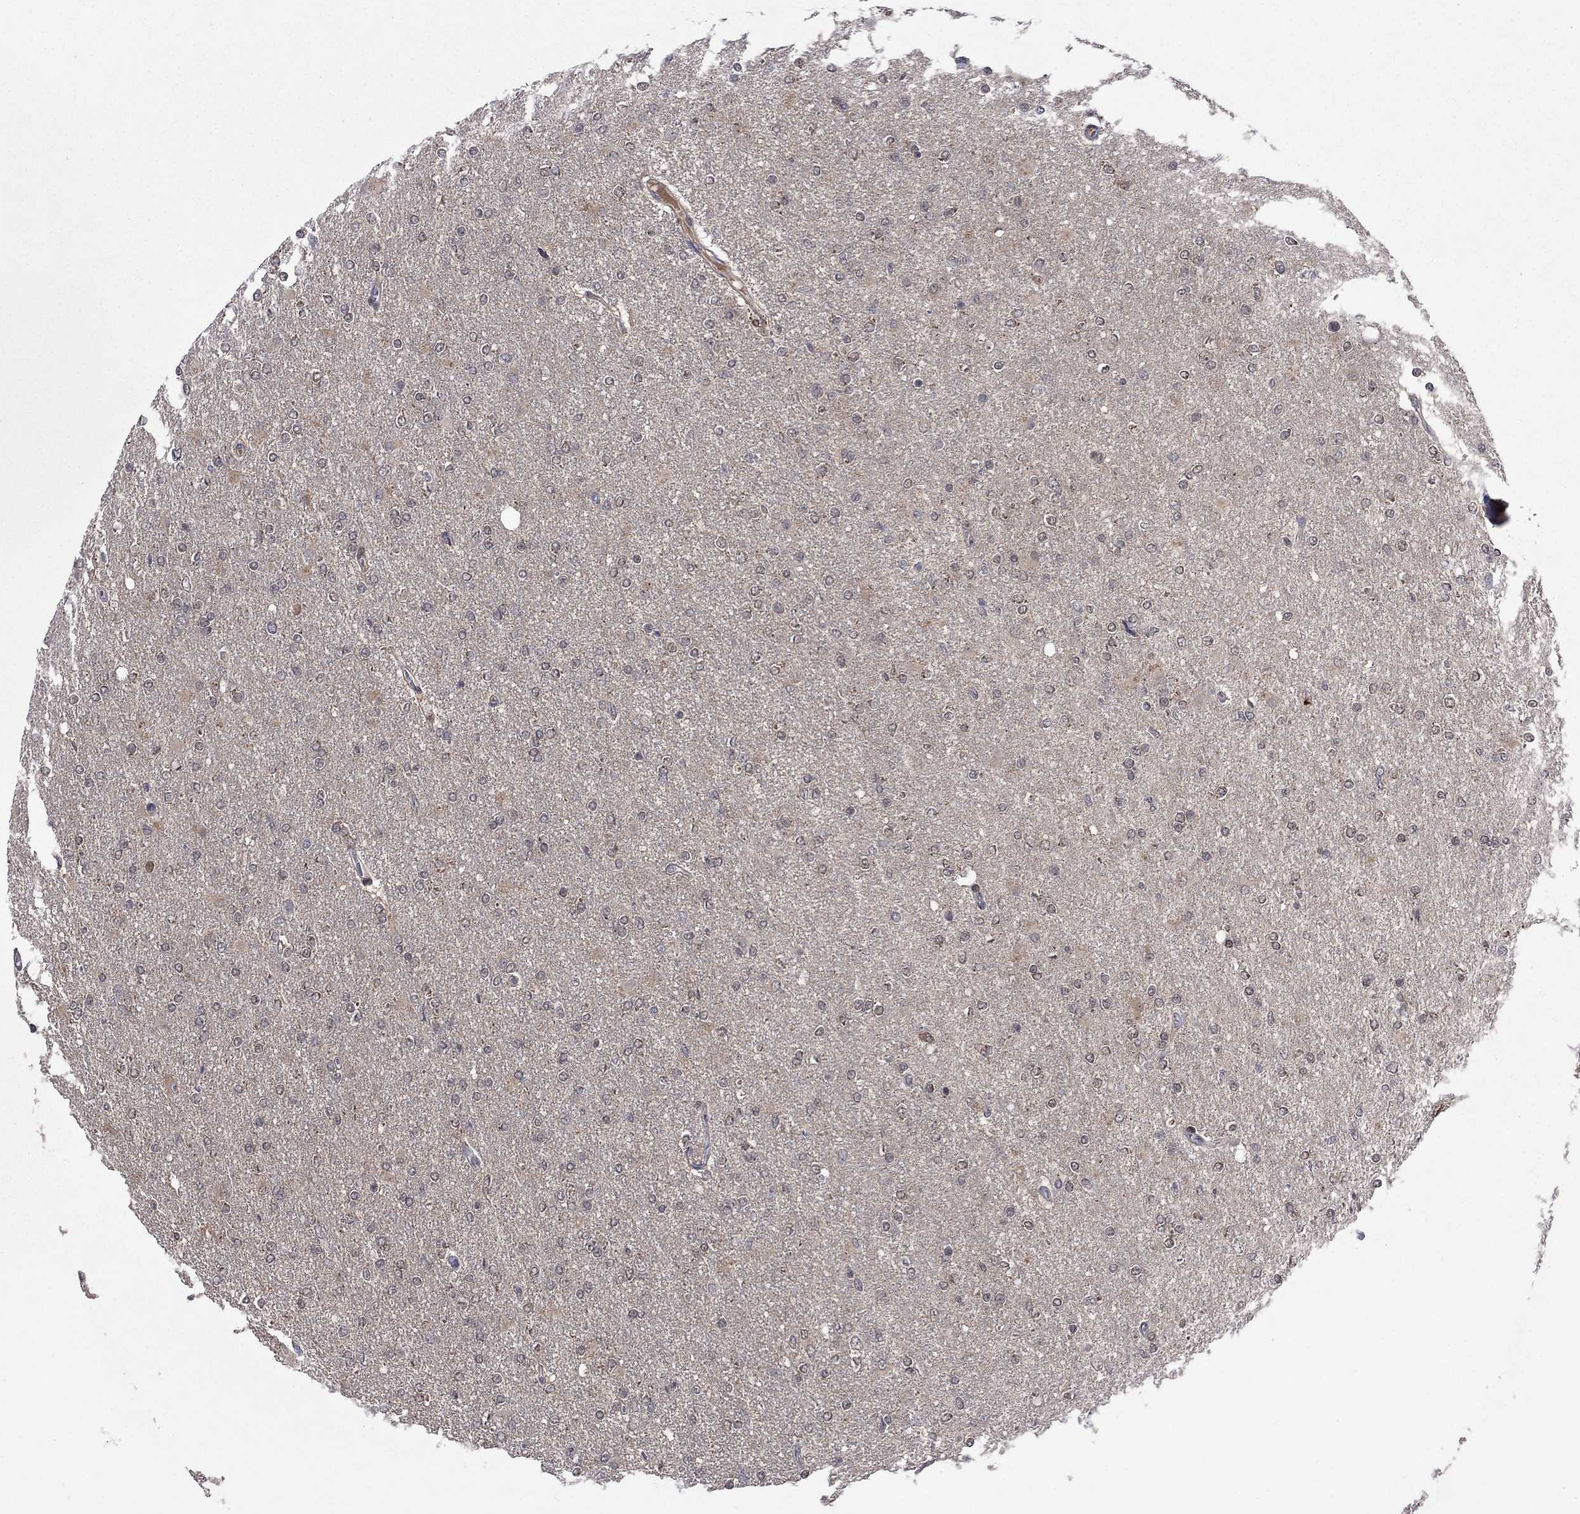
{"staining": {"intensity": "negative", "quantity": "none", "location": "none"}, "tissue": "glioma", "cell_type": "Tumor cells", "image_type": "cancer", "snomed": [{"axis": "morphology", "description": "Glioma, malignant, High grade"}, {"axis": "topography", "description": "Cerebral cortex"}], "caption": "Immunohistochemistry photomicrograph of malignant glioma (high-grade) stained for a protein (brown), which reveals no staining in tumor cells.", "gene": "IAH1", "patient": {"sex": "male", "age": 70}}